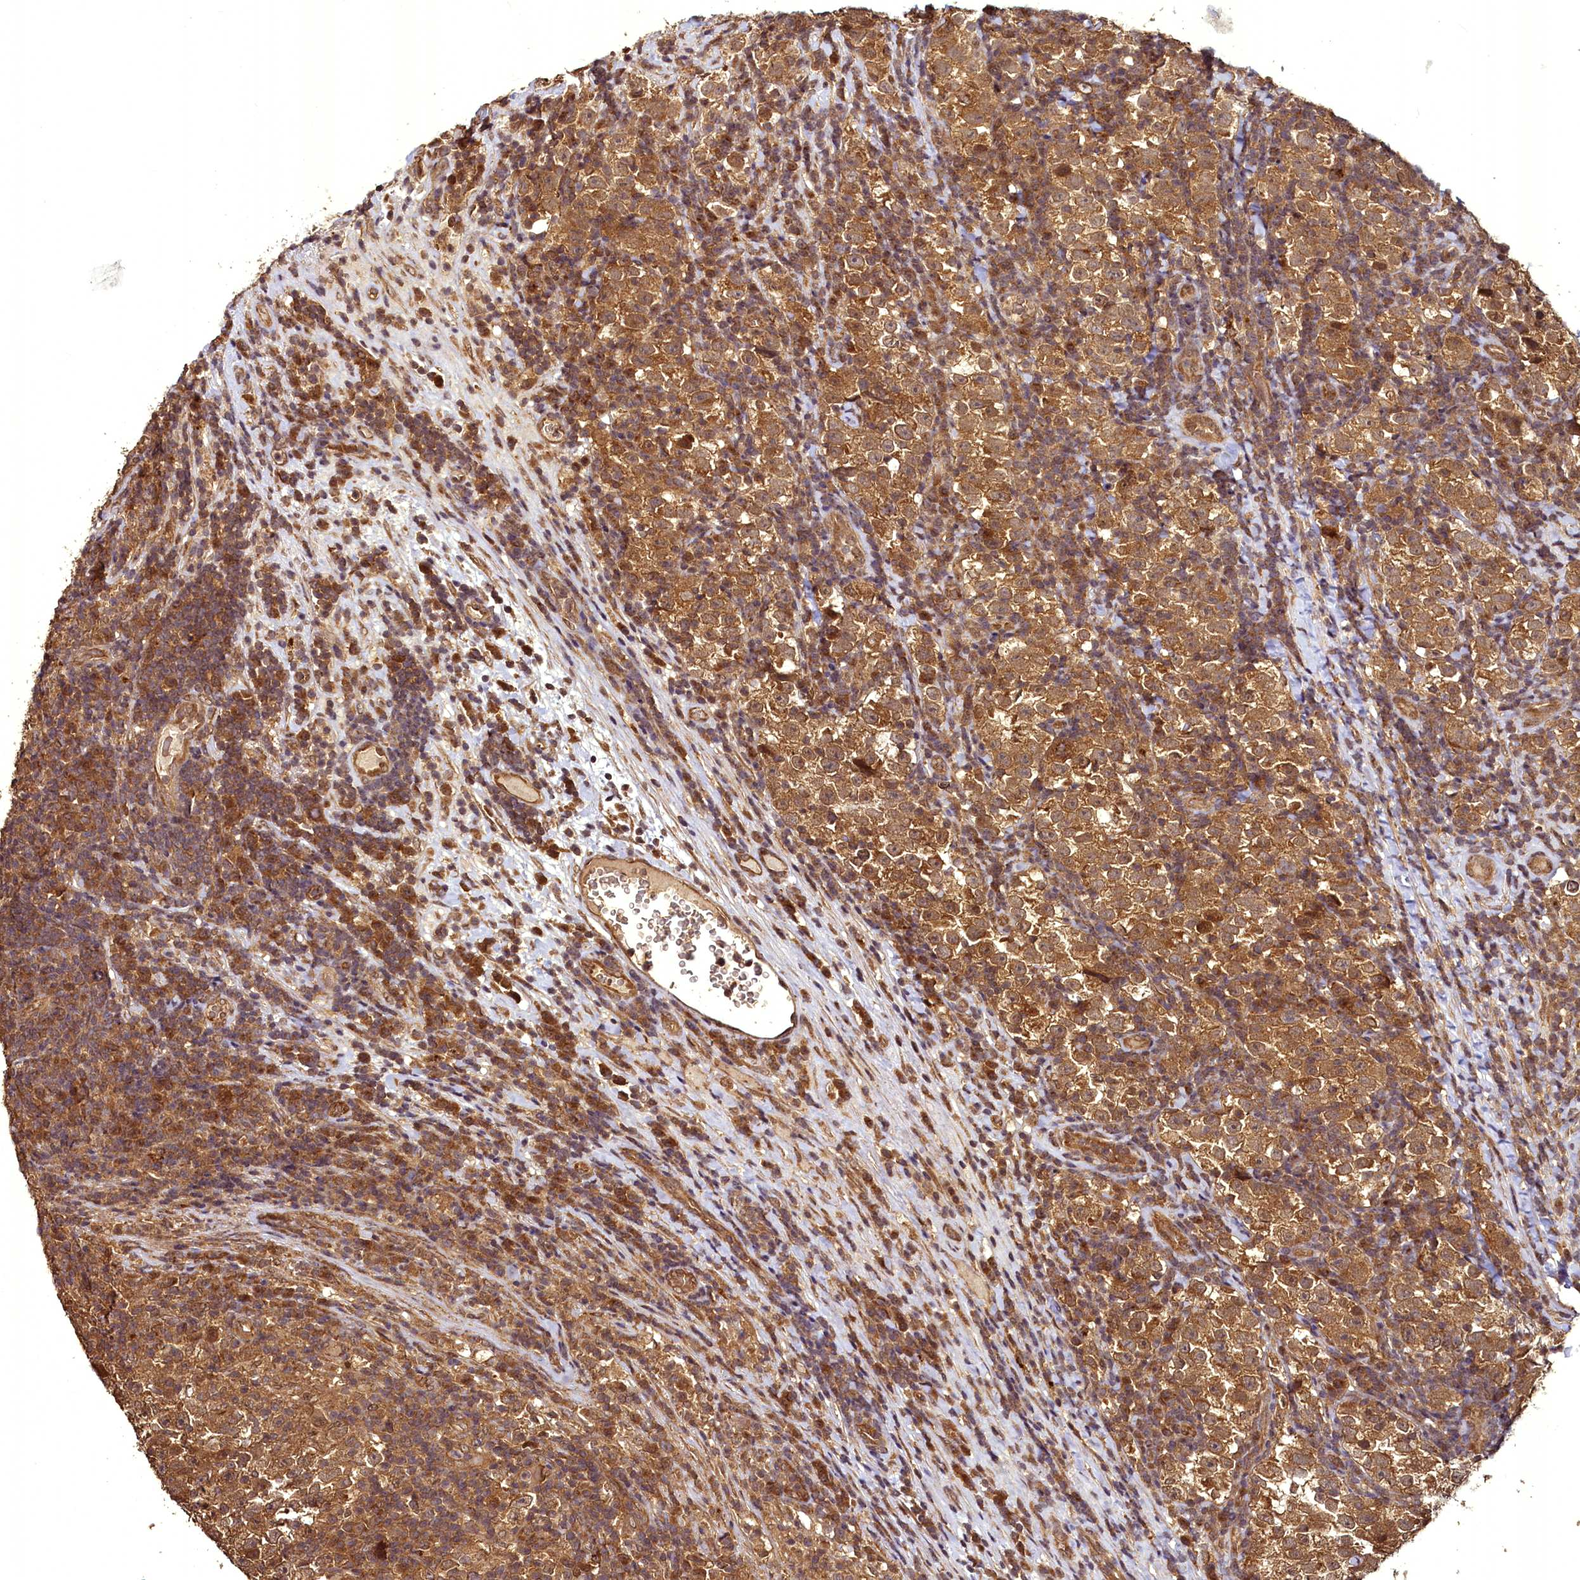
{"staining": {"intensity": "moderate", "quantity": ">75%", "location": "cytoplasmic/membranous,nuclear"}, "tissue": "testis cancer", "cell_type": "Tumor cells", "image_type": "cancer", "snomed": [{"axis": "morphology", "description": "Normal tissue, NOS"}, {"axis": "morphology", "description": "Seminoma, NOS"}, {"axis": "topography", "description": "Testis"}], "caption": "This micrograph displays testis cancer stained with IHC to label a protein in brown. The cytoplasmic/membranous and nuclear of tumor cells show moderate positivity for the protein. Nuclei are counter-stained blue.", "gene": "VPS51", "patient": {"sex": "male", "age": 43}}